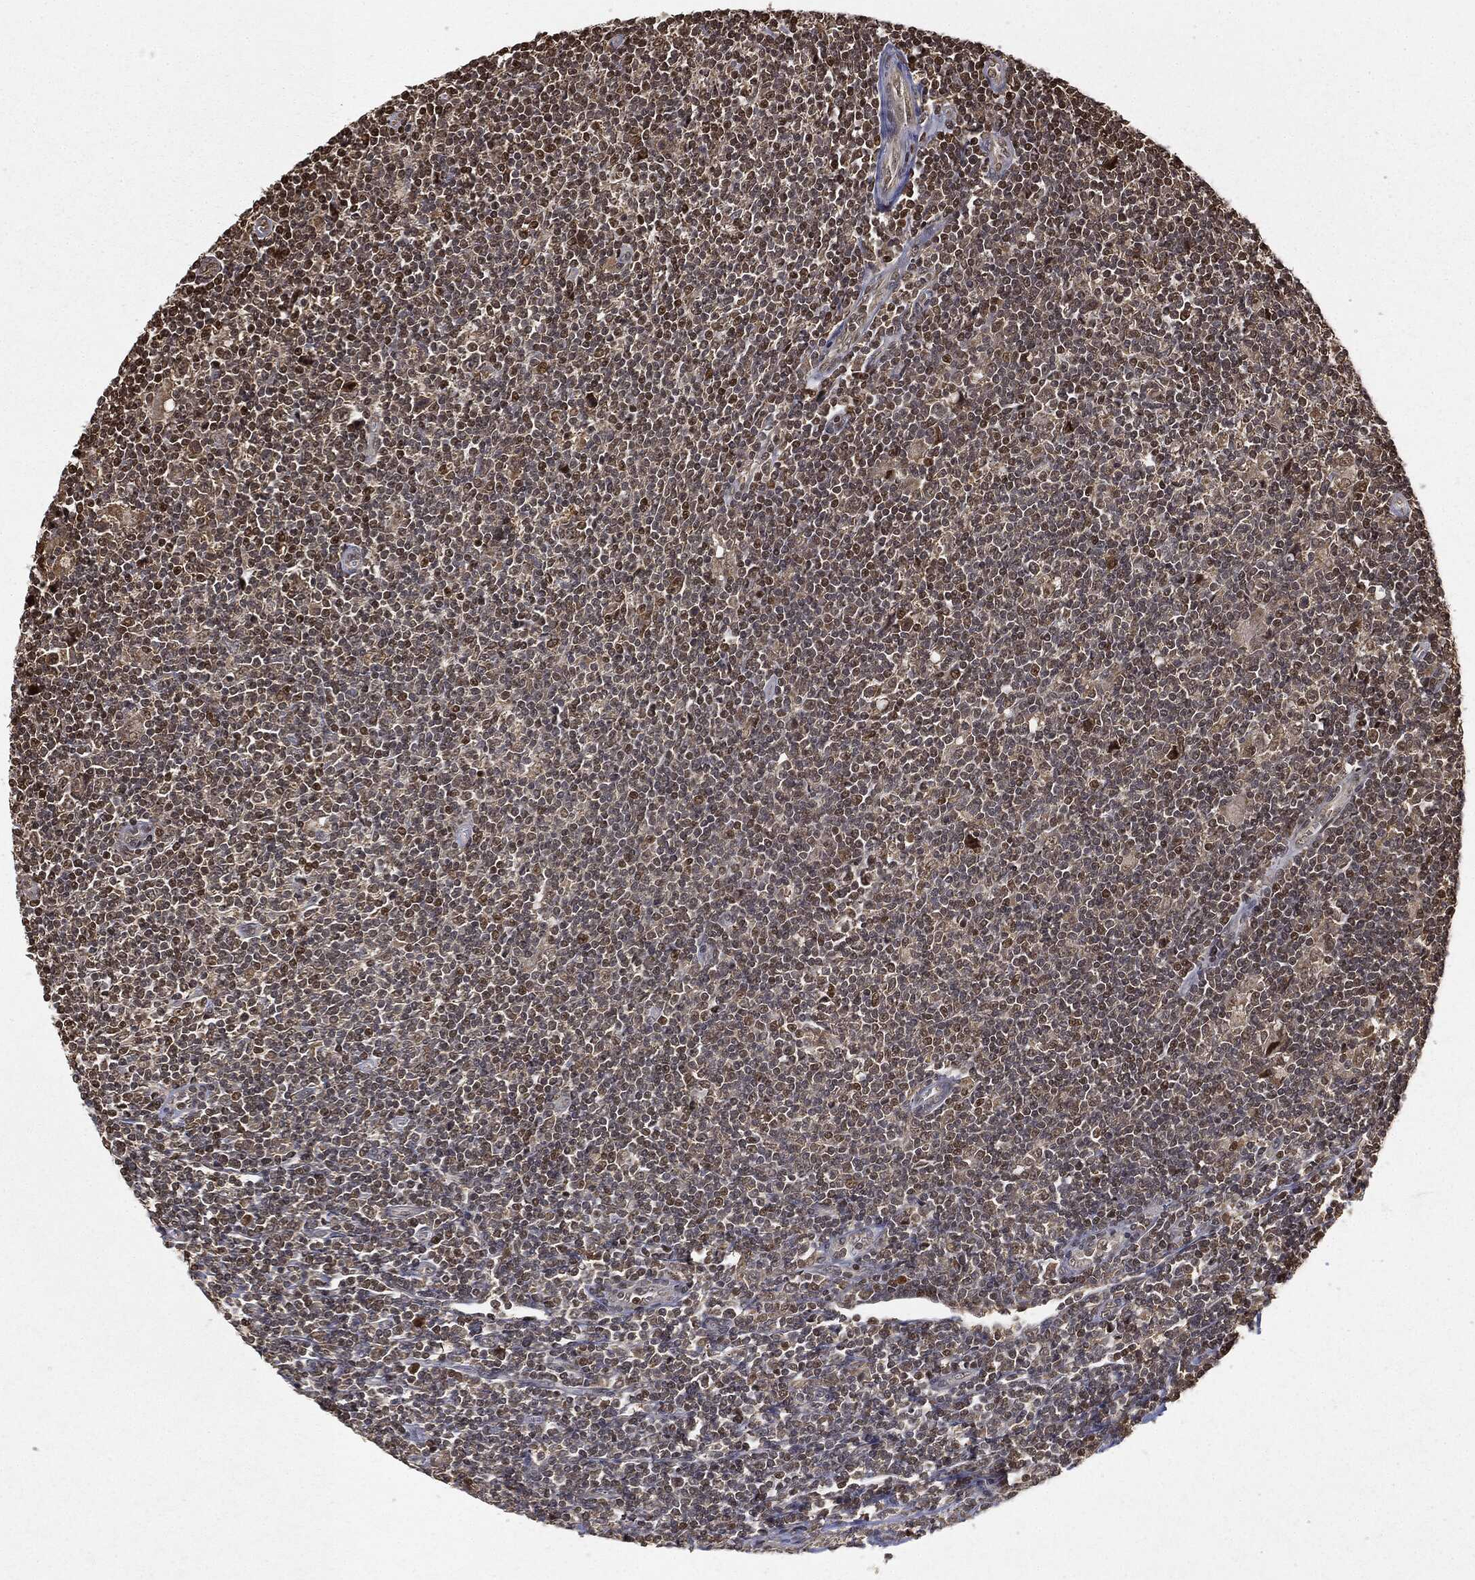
{"staining": {"intensity": "moderate", "quantity": "<25%", "location": "nuclear"}, "tissue": "lymphoma", "cell_type": "Tumor cells", "image_type": "cancer", "snomed": [{"axis": "morphology", "description": "Hodgkin's disease, NOS"}, {"axis": "topography", "description": "Lymph node"}], "caption": "Lymphoma stained with a protein marker shows moderate staining in tumor cells.", "gene": "ZNHIT6", "patient": {"sex": "male", "age": 40}}